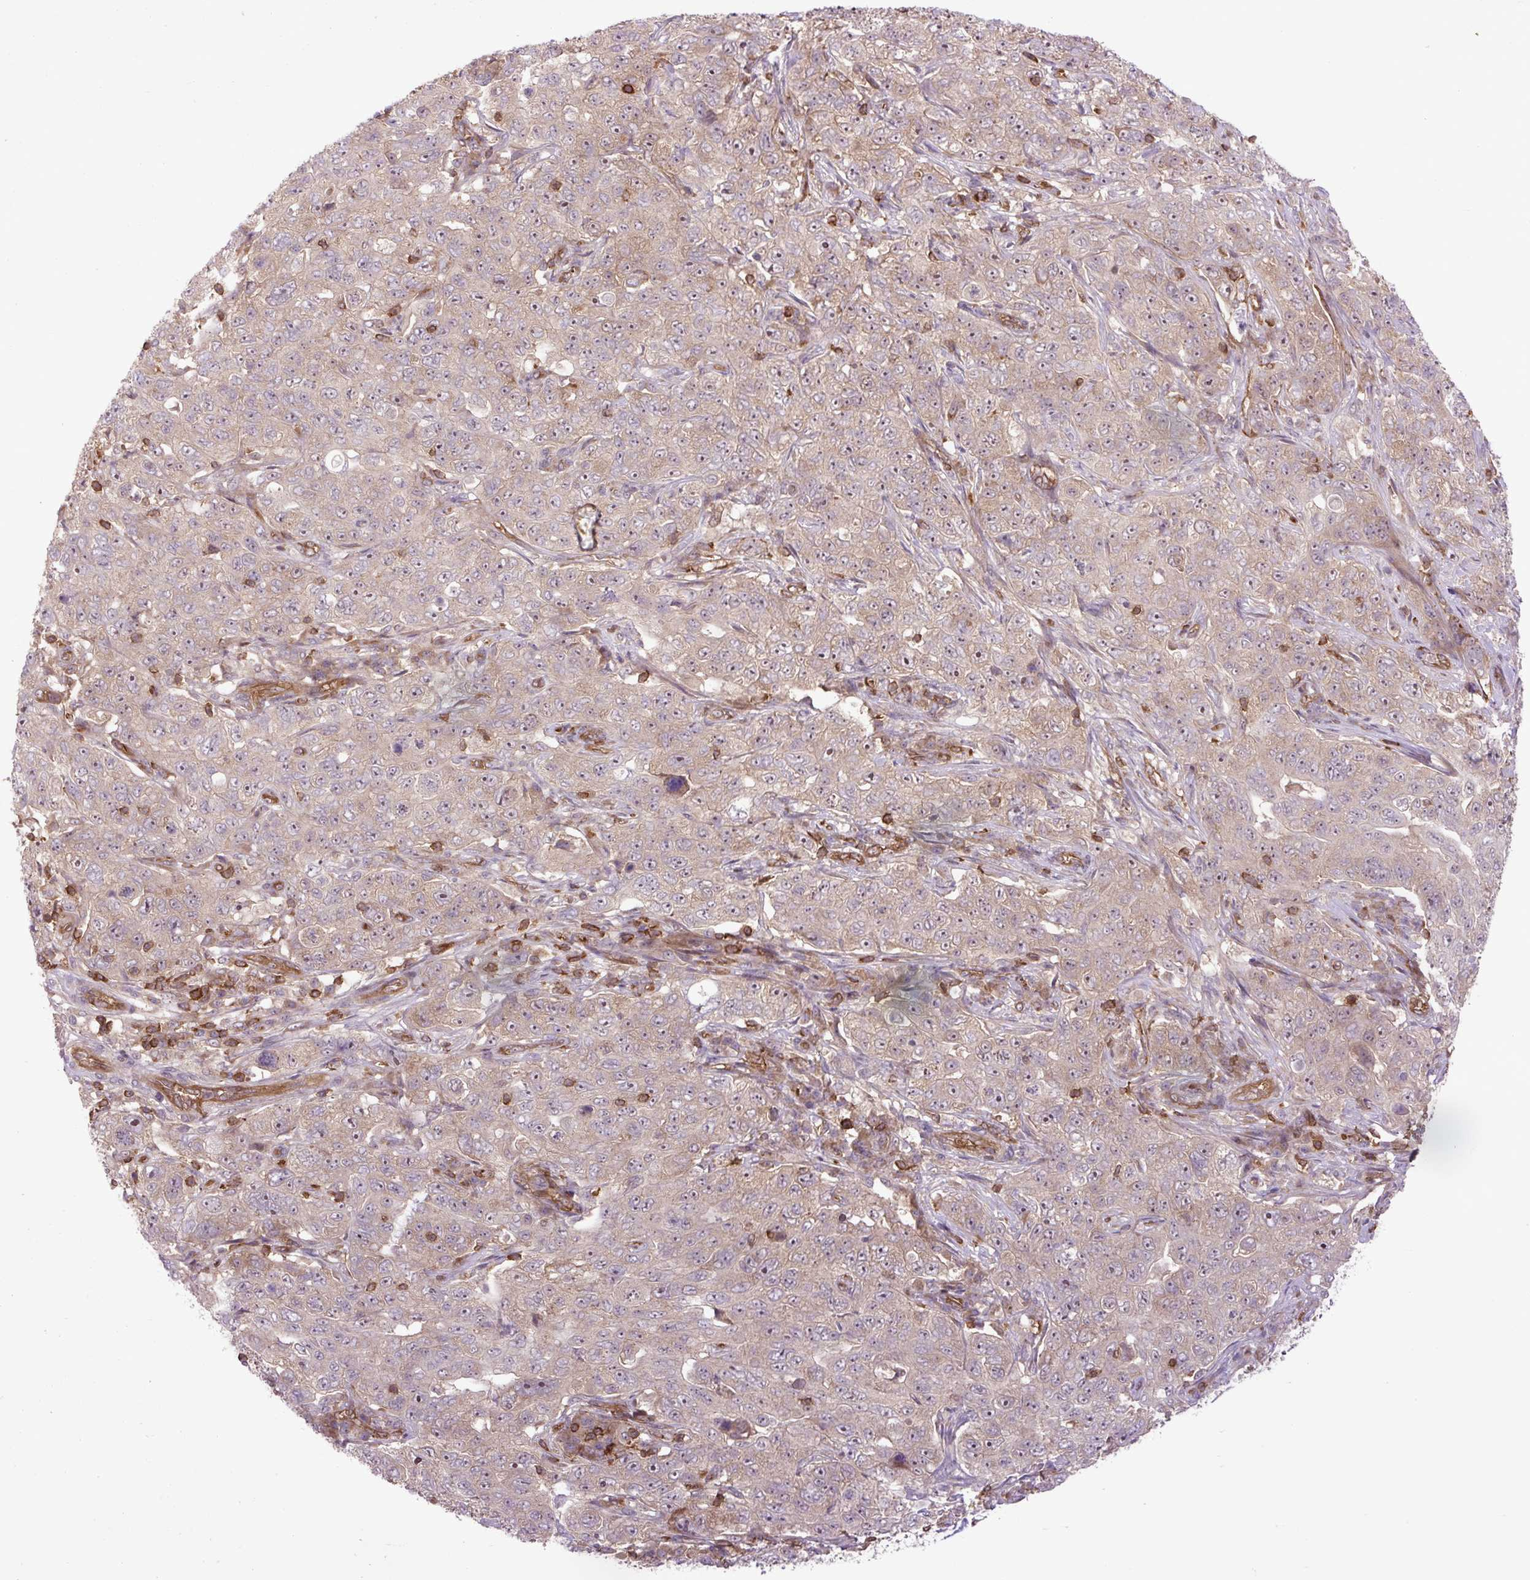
{"staining": {"intensity": "moderate", "quantity": "25%-75%", "location": "cytoplasmic/membranous,nuclear"}, "tissue": "pancreatic cancer", "cell_type": "Tumor cells", "image_type": "cancer", "snomed": [{"axis": "morphology", "description": "Adenocarcinoma, NOS"}, {"axis": "topography", "description": "Pancreas"}], "caption": "The image shows a brown stain indicating the presence of a protein in the cytoplasmic/membranous and nuclear of tumor cells in pancreatic adenocarcinoma.", "gene": "PLCG1", "patient": {"sex": "male", "age": 68}}